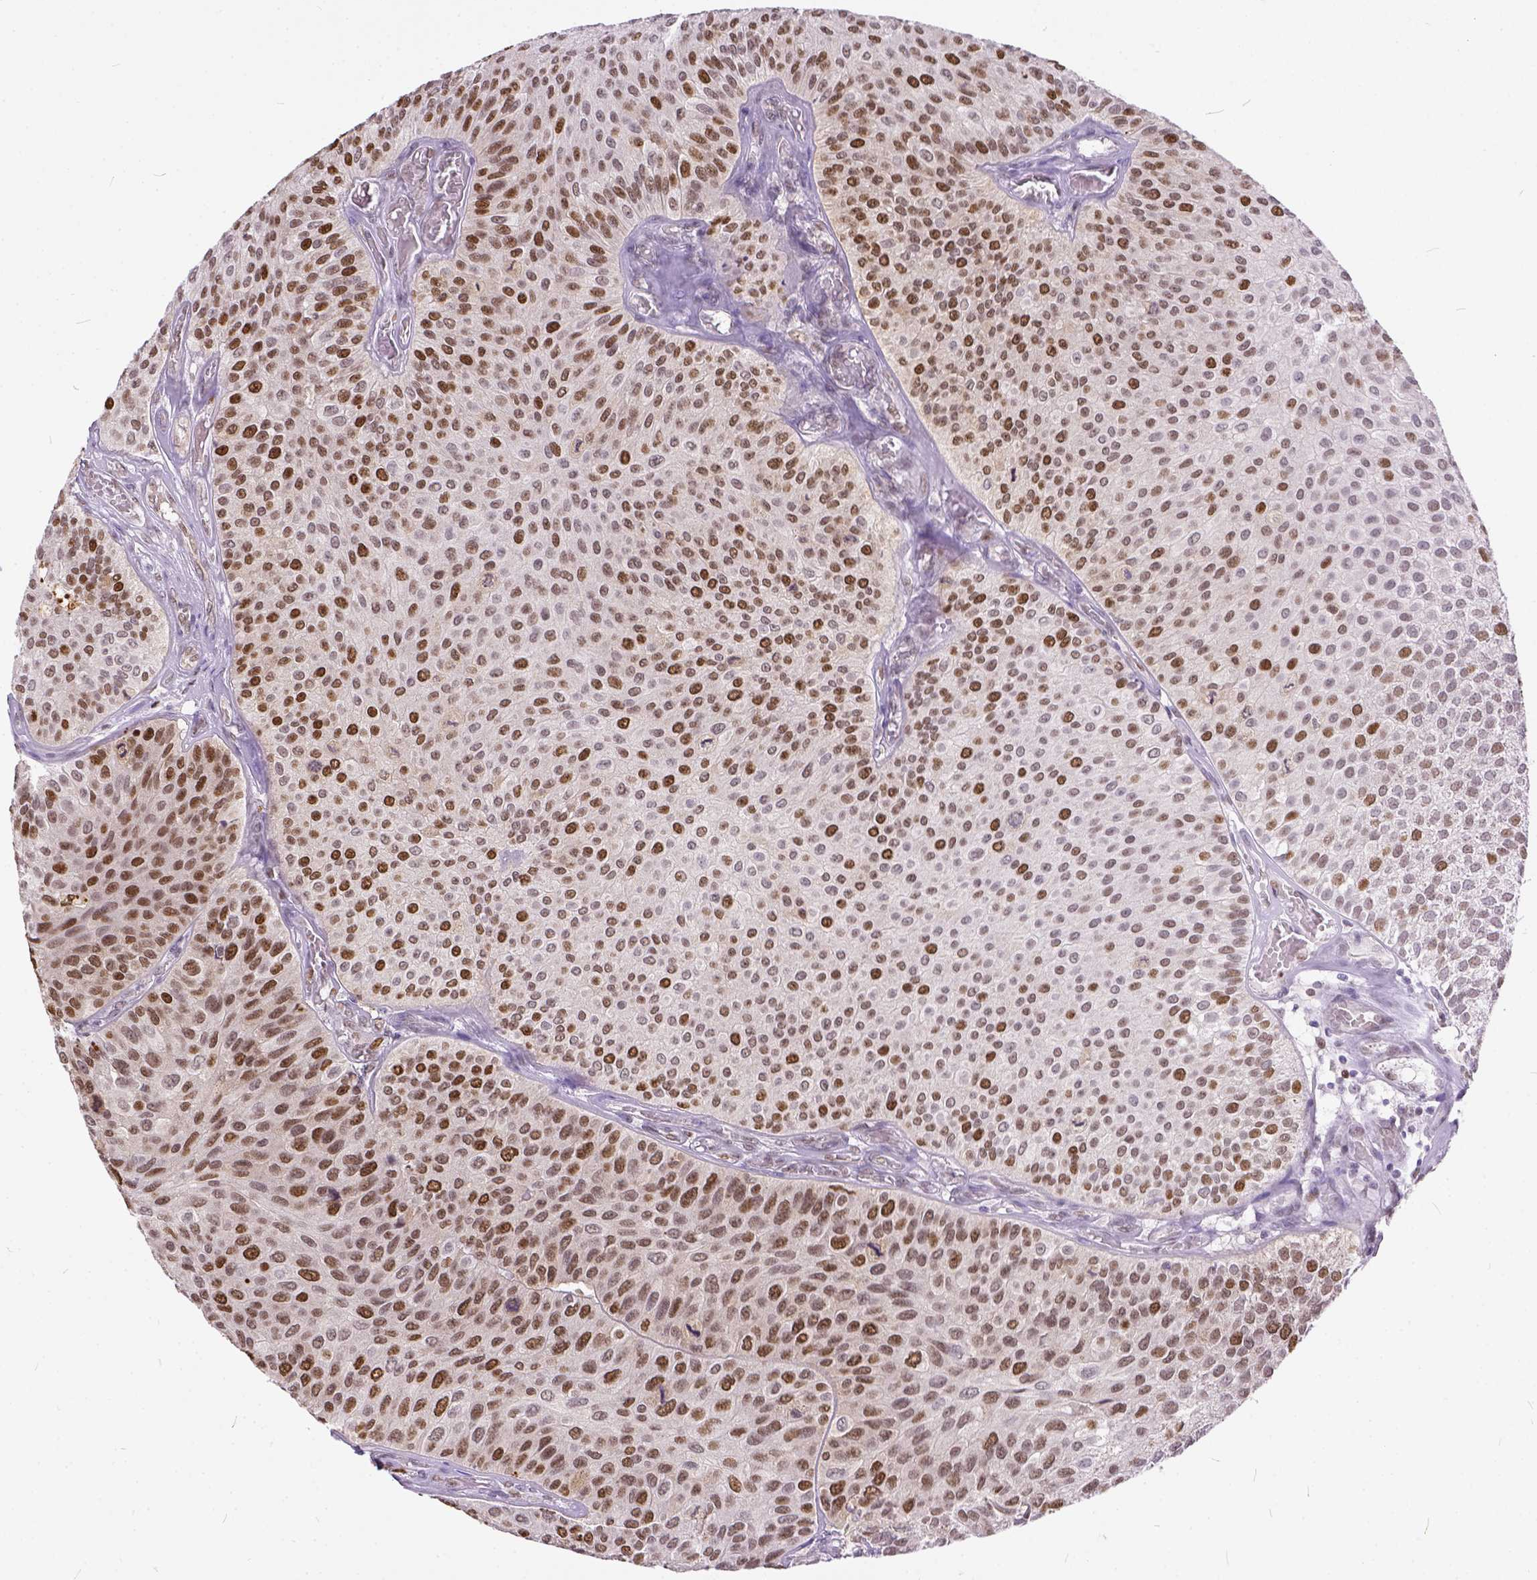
{"staining": {"intensity": "moderate", "quantity": "25%-75%", "location": "nuclear"}, "tissue": "urothelial cancer", "cell_type": "Tumor cells", "image_type": "cancer", "snomed": [{"axis": "morphology", "description": "Urothelial carcinoma, Low grade"}, {"axis": "topography", "description": "Urinary bladder"}], "caption": "Immunohistochemistry (IHC) image of urothelial carcinoma (low-grade) stained for a protein (brown), which reveals medium levels of moderate nuclear positivity in approximately 25%-75% of tumor cells.", "gene": "ERCC1", "patient": {"sex": "female", "age": 87}}